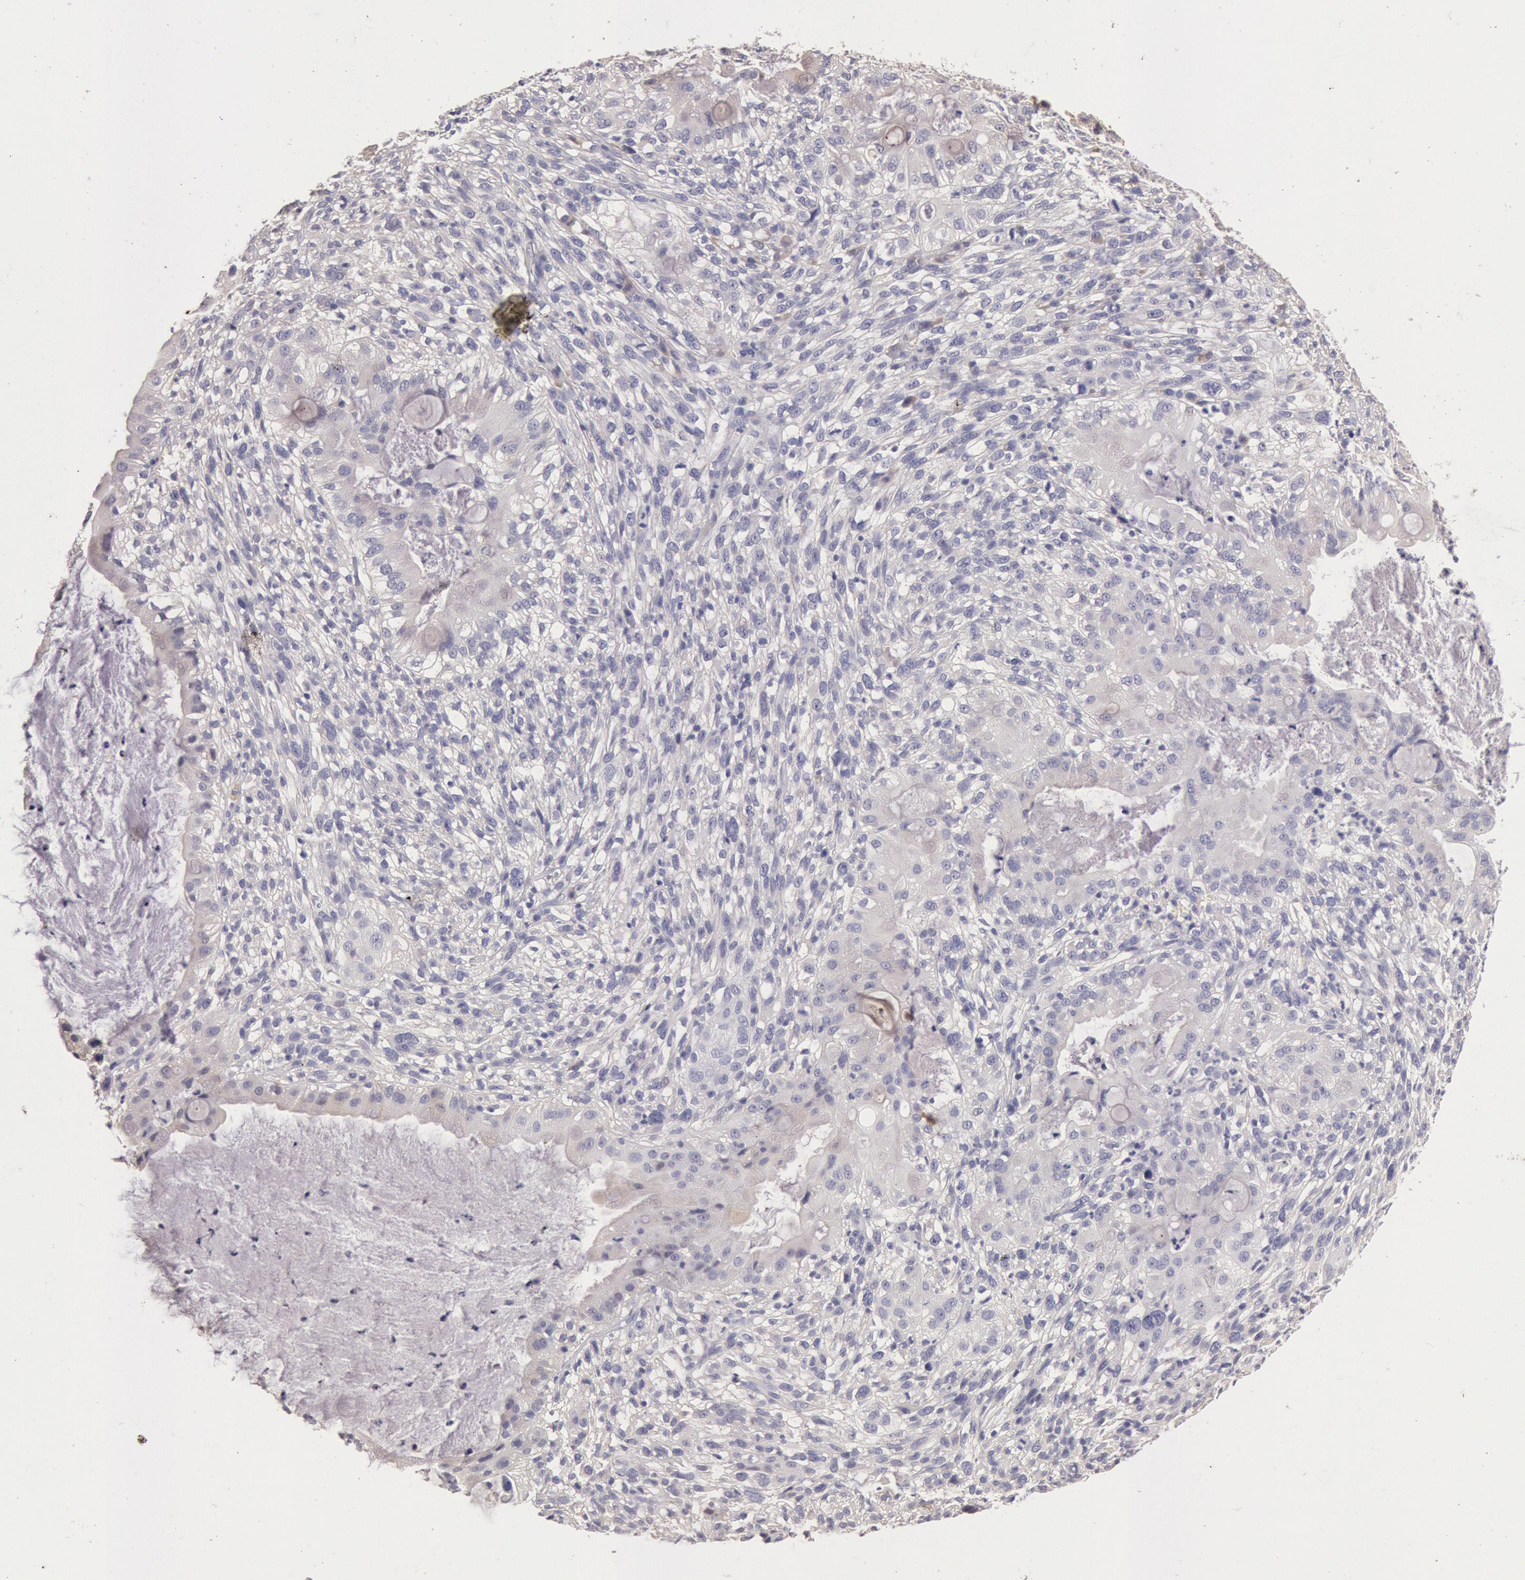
{"staining": {"intensity": "negative", "quantity": "none", "location": "none"}, "tissue": "cervical cancer", "cell_type": "Tumor cells", "image_type": "cancer", "snomed": [{"axis": "morphology", "description": "Adenocarcinoma, NOS"}, {"axis": "topography", "description": "Cervix"}], "caption": "An image of human cervical cancer (adenocarcinoma) is negative for staining in tumor cells.", "gene": "C1R", "patient": {"sex": "female", "age": 41}}